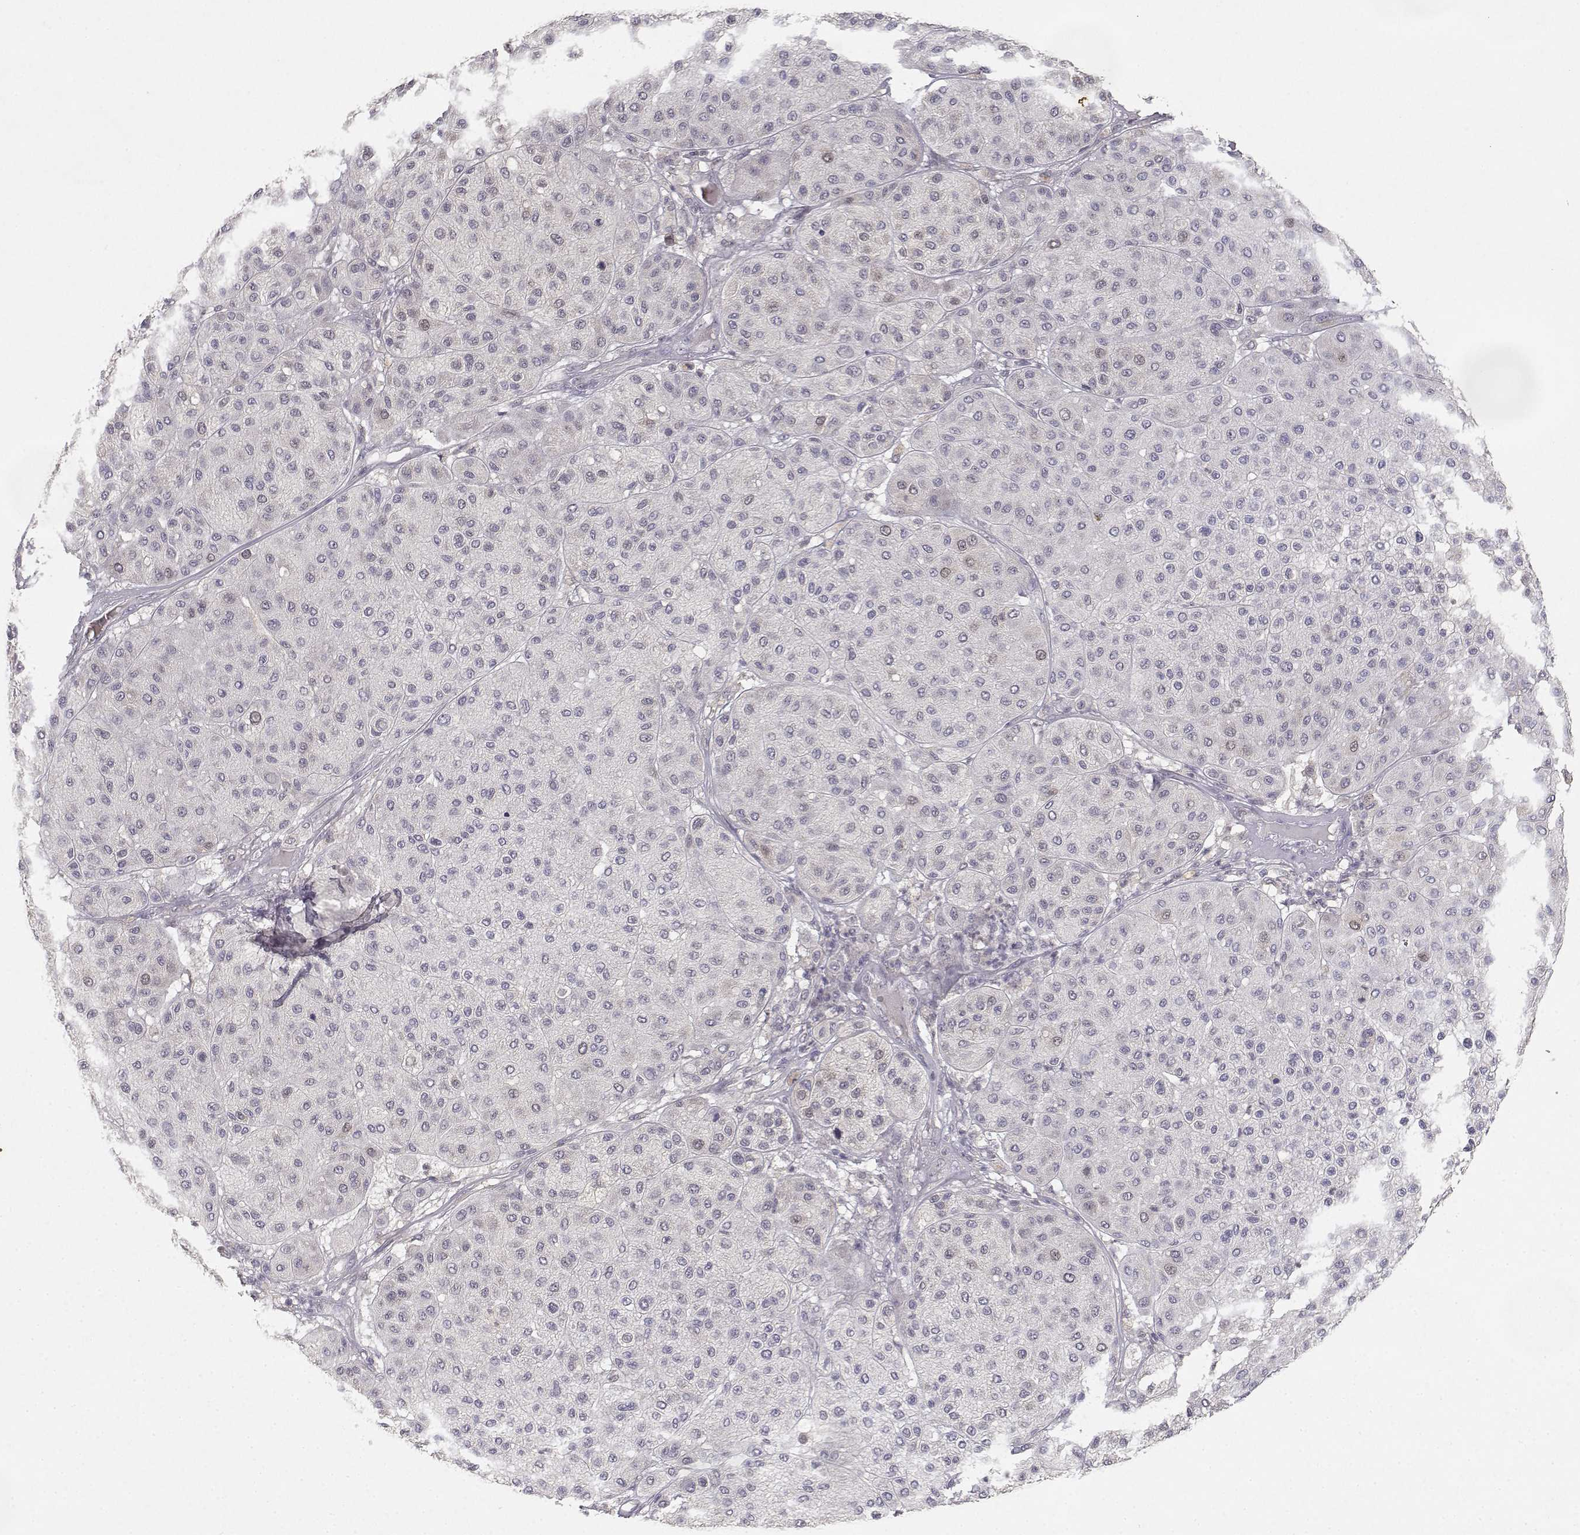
{"staining": {"intensity": "negative", "quantity": "none", "location": "none"}, "tissue": "melanoma", "cell_type": "Tumor cells", "image_type": "cancer", "snomed": [{"axis": "morphology", "description": "Malignant melanoma, Metastatic site"}, {"axis": "topography", "description": "Smooth muscle"}], "caption": "This micrograph is of malignant melanoma (metastatic site) stained with IHC to label a protein in brown with the nuclei are counter-stained blue. There is no positivity in tumor cells. (Stains: DAB (3,3'-diaminobenzidine) immunohistochemistry (IHC) with hematoxylin counter stain, Microscopy: brightfield microscopy at high magnification).", "gene": "RAD51", "patient": {"sex": "male", "age": 41}}